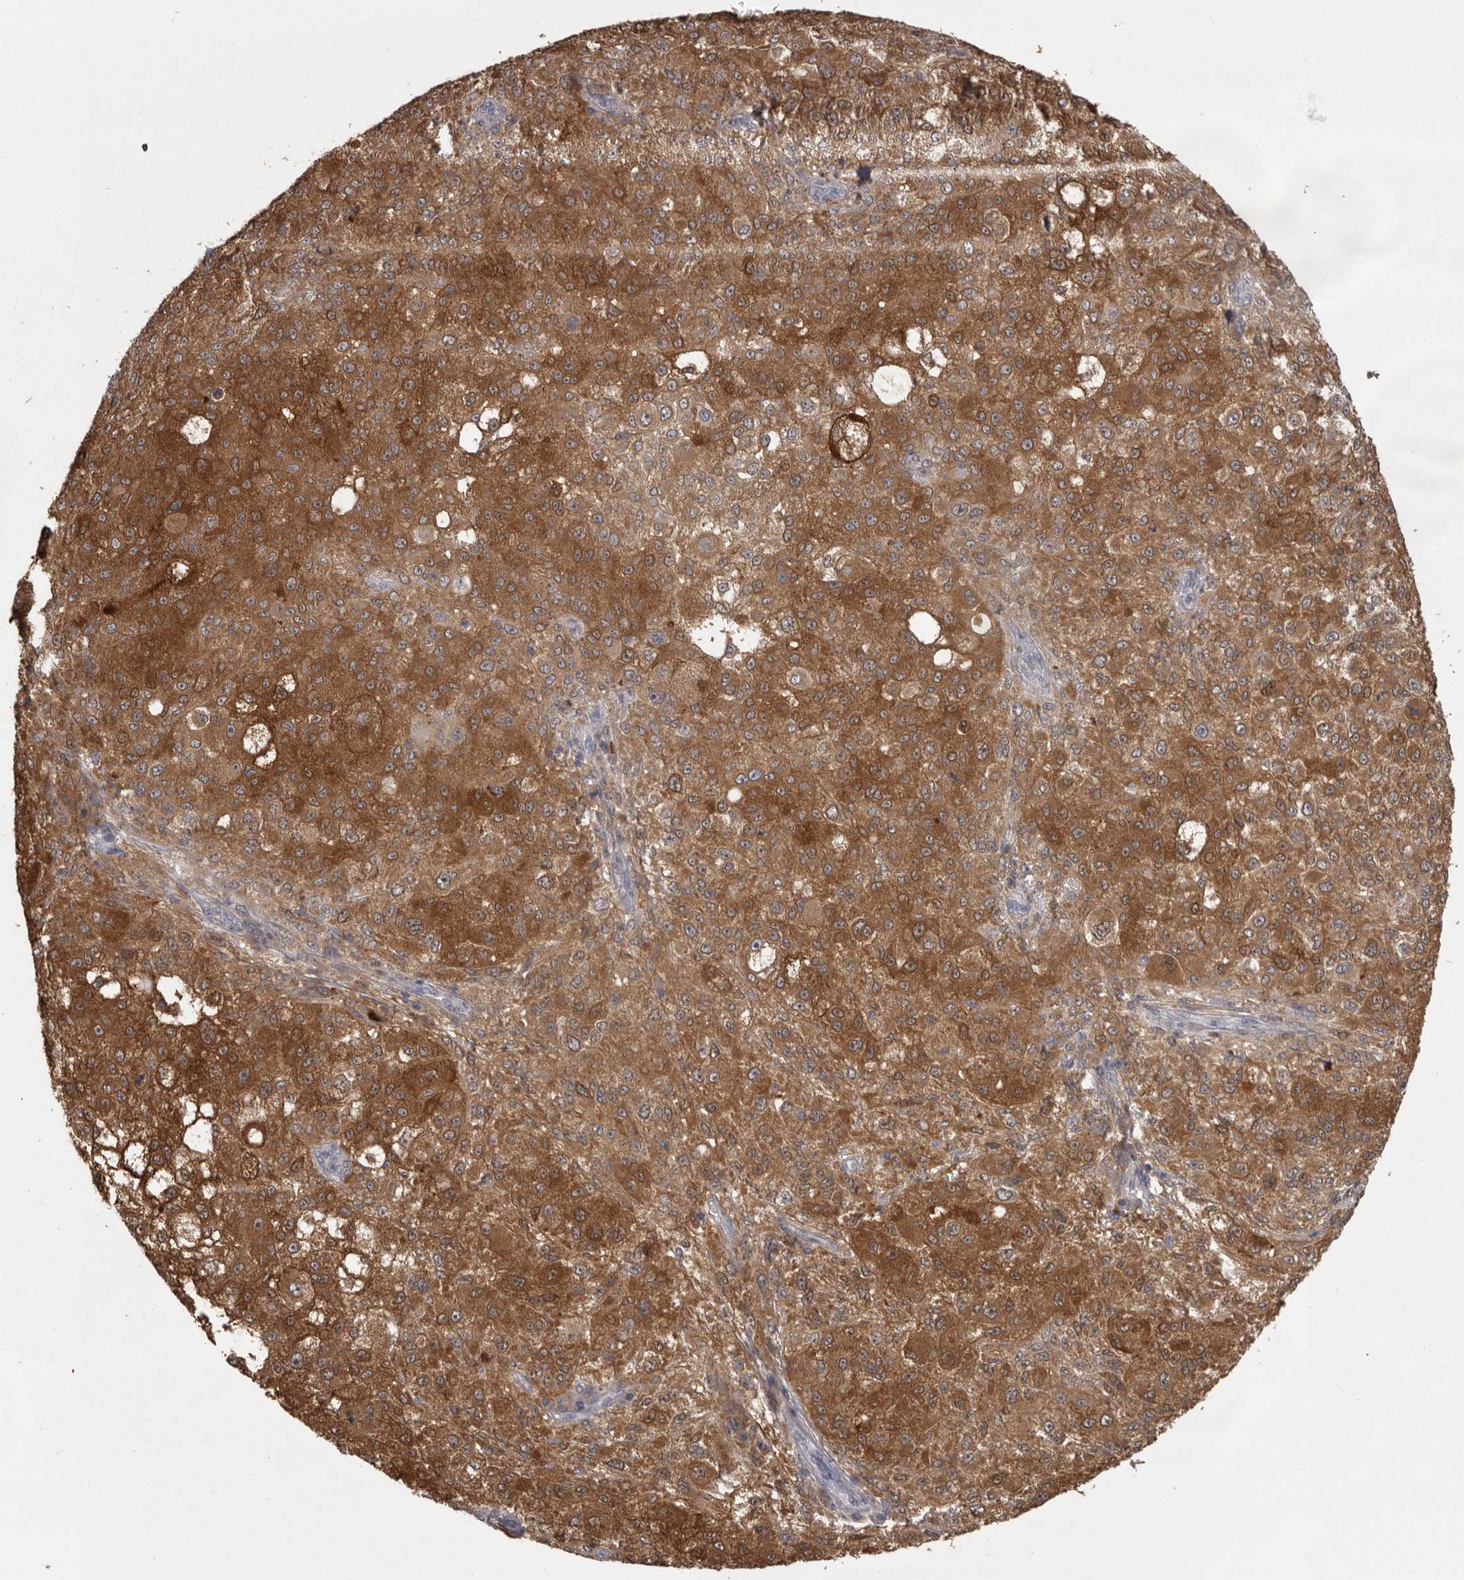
{"staining": {"intensity": "strong", "quantity": ">75%", "location": "cytoplasmic/membranous"}, "tissue": "melanoma", "cell_type": "Tumor cells", "image_type": "cancer", "snomed": [{"axis": "morphology", "description": "Necrosis, NOS"}, {"axis": "morphology", "description": "Malignant melanoma, NOS"}, {"axis": "topography", "description": "Skin"}], "caption": "Protein staining of malignant melanoma tissue displays strong cytoplasmic/membranous expression in approximately >75% of tumor cells.", "gene": "MDH1", "patient": {"sex": "female", "age": 87}}